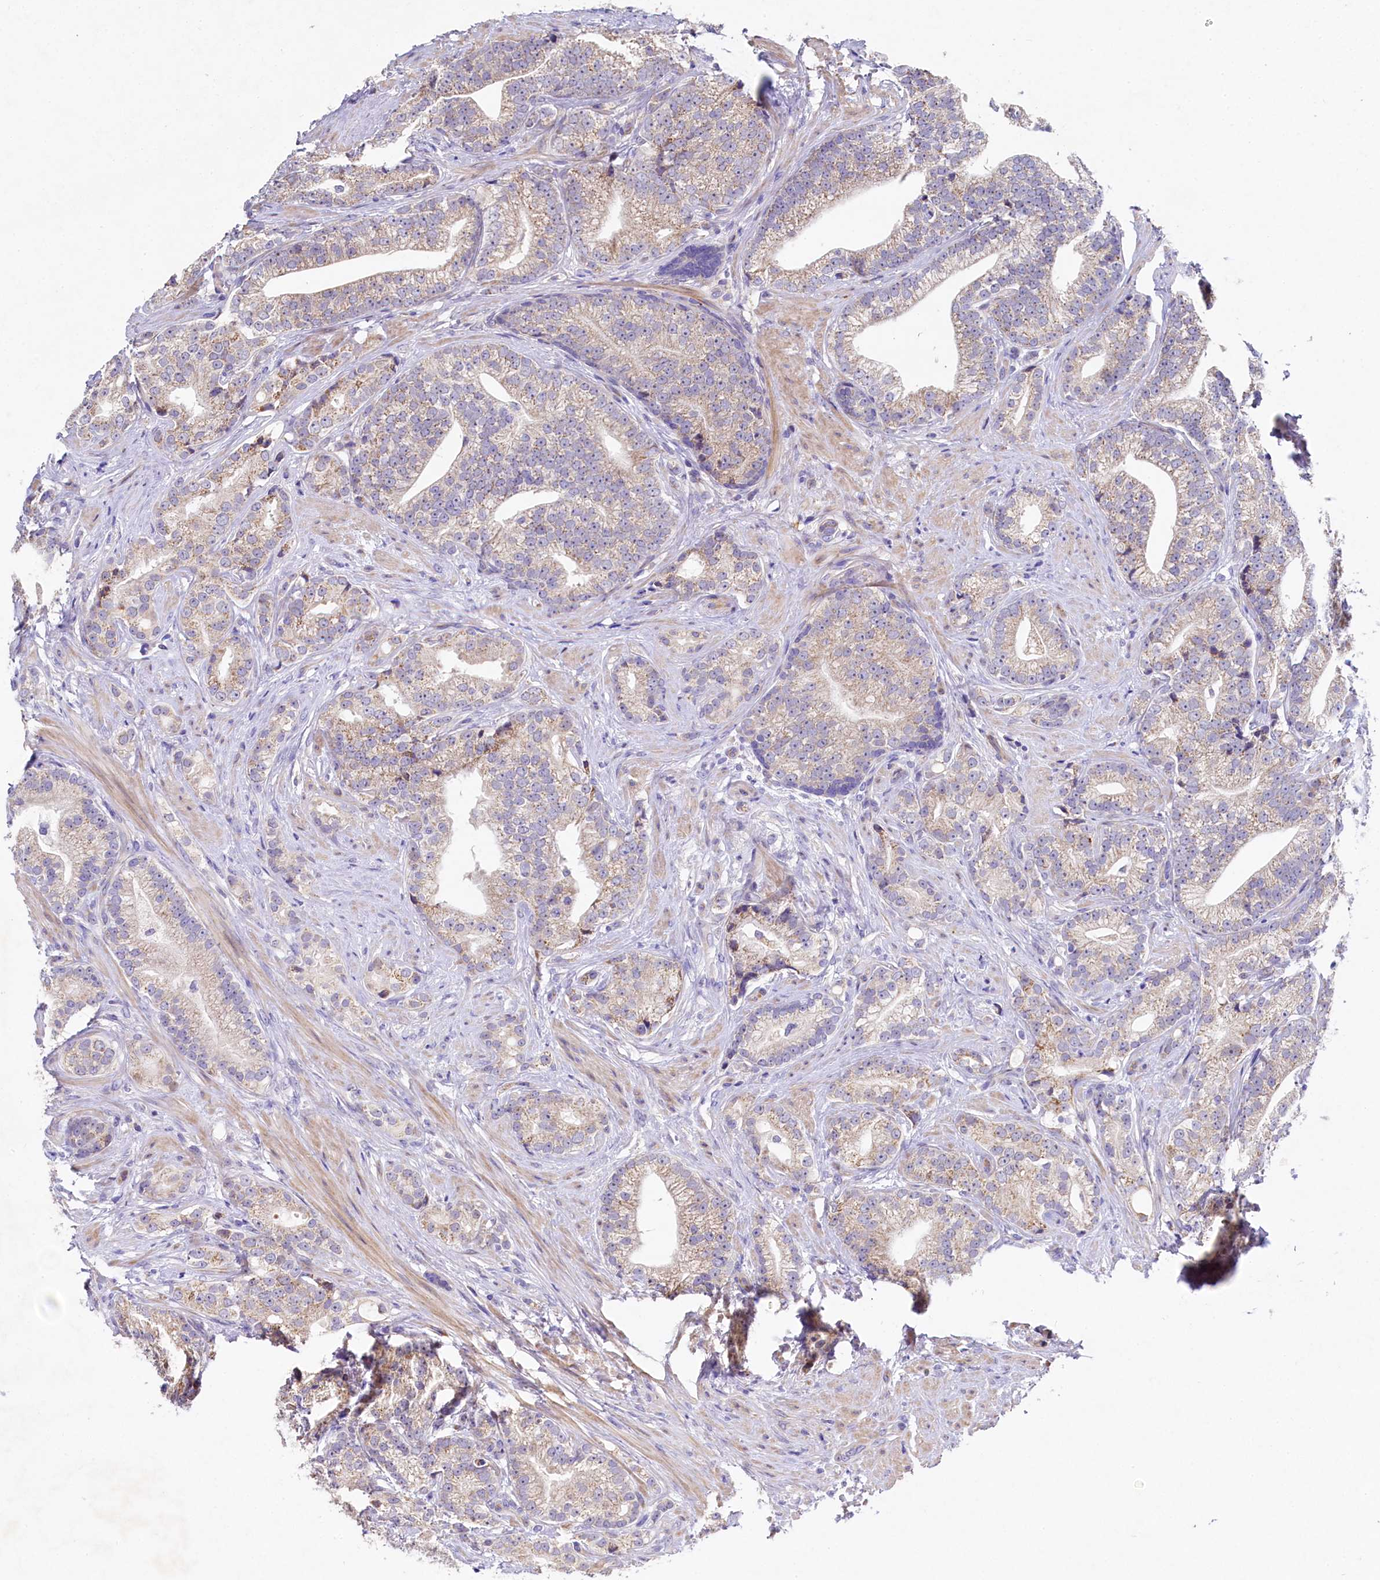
{"staining": {"intensity": "weak", "quantity": "<25%", "location": "cytoplasmic/membranous"}, "tissue": "prostate cancer", "cell_type": "Tumor cells", "image_type": "cancer", "snomed": [{"axis": "morphology", "description": "Adenocarcinoma, Low grade"}, {"axis": "topography", "description": "Prostate"}], "caption": "There is no significant expression in tumor cells of prostate cancer (low-grade adenocarcinoma).", "gene": "FXYD6", "patient": {"sex": "male", "age": 71}}